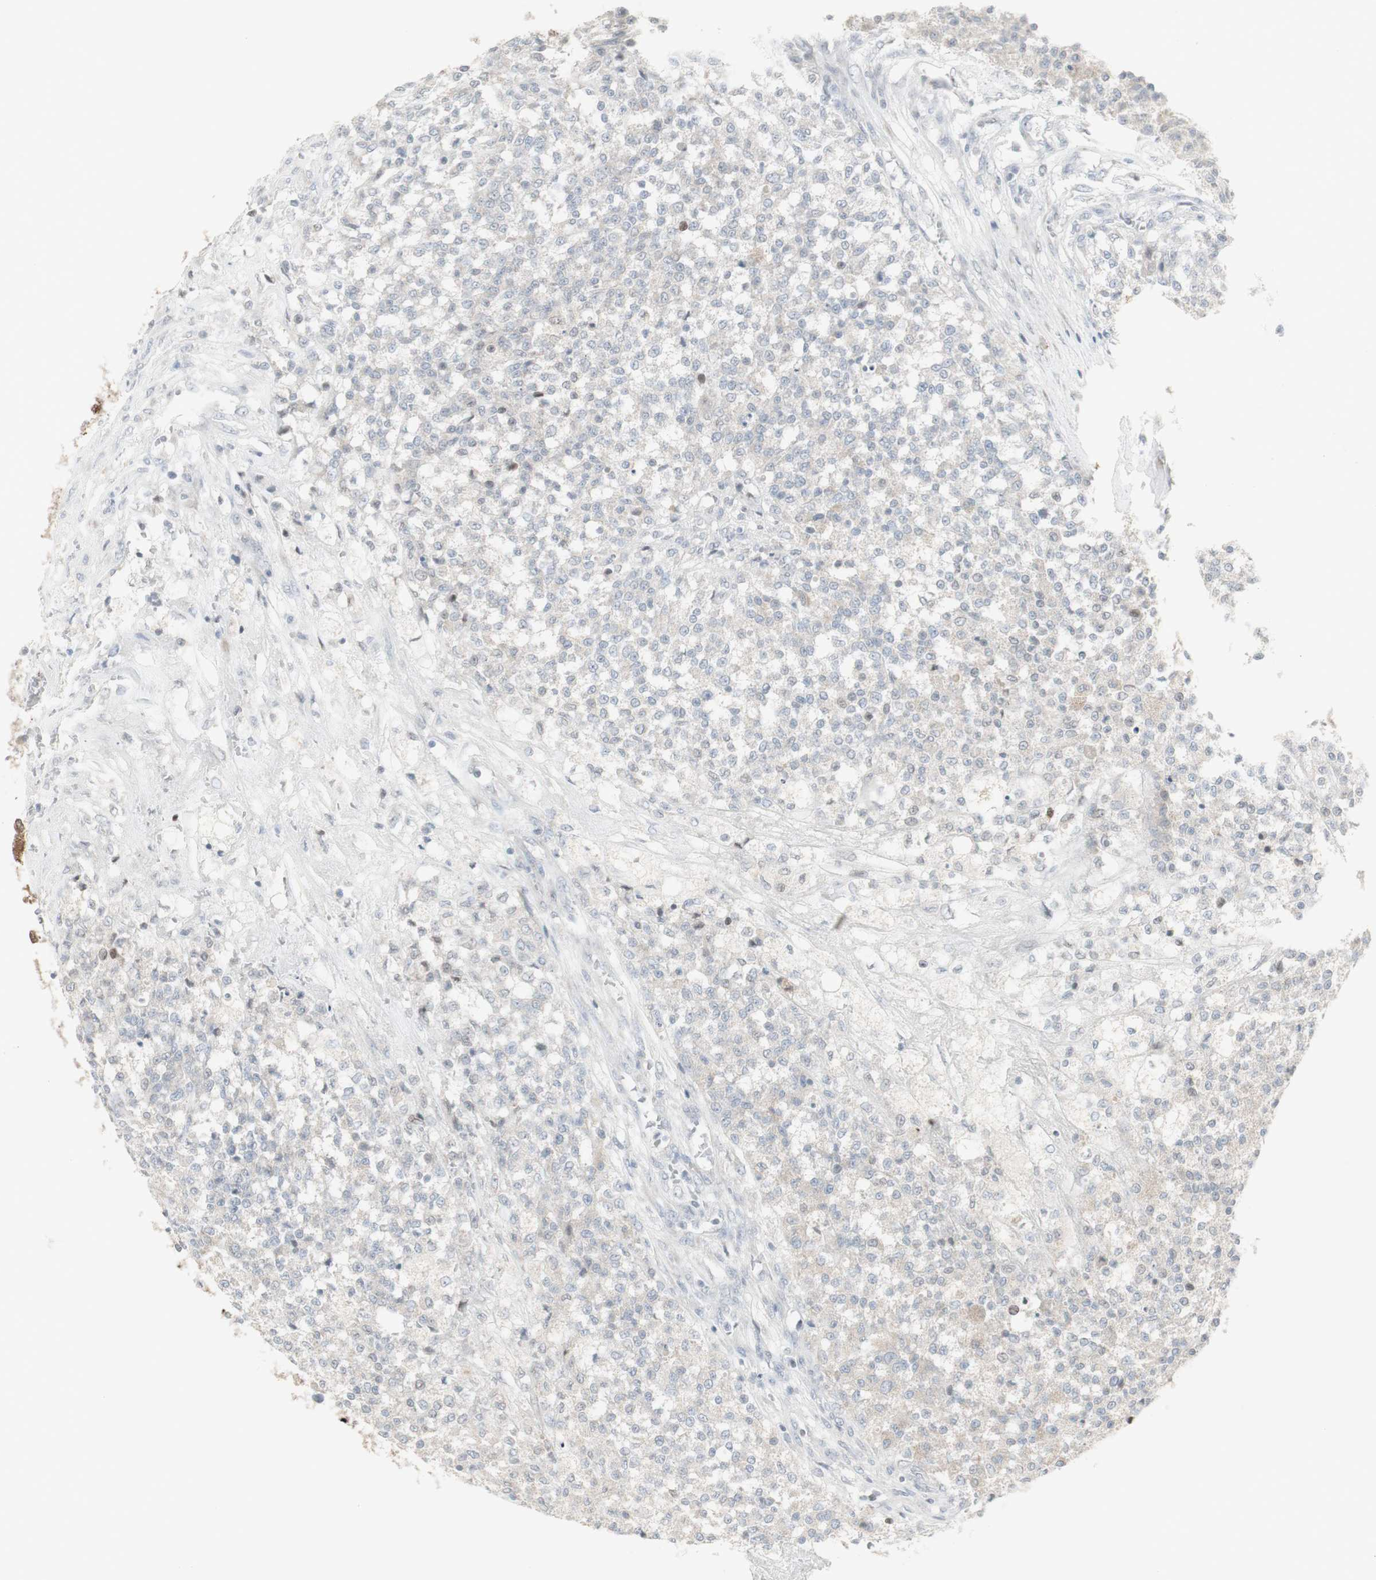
{"staining": {"intensity": "negative", "quantity": "none", "location": "none"}, "tissue": "testis cancer", "cell_type": "Tumor cells", "image_type": "cancer", "snomed": [{"axis": "morphology", "description": "Seminoma, NOS"}, {"axis": "topography", "description": "Testis"}], "caption": "High power microscopy photomicrograph of an immunohistochemistry (IHC) image of testis seminoma, revealing no significant expression in tumor cells.", "gene": "C1orf116", "patient": {"sex": "male", "age": 59}}